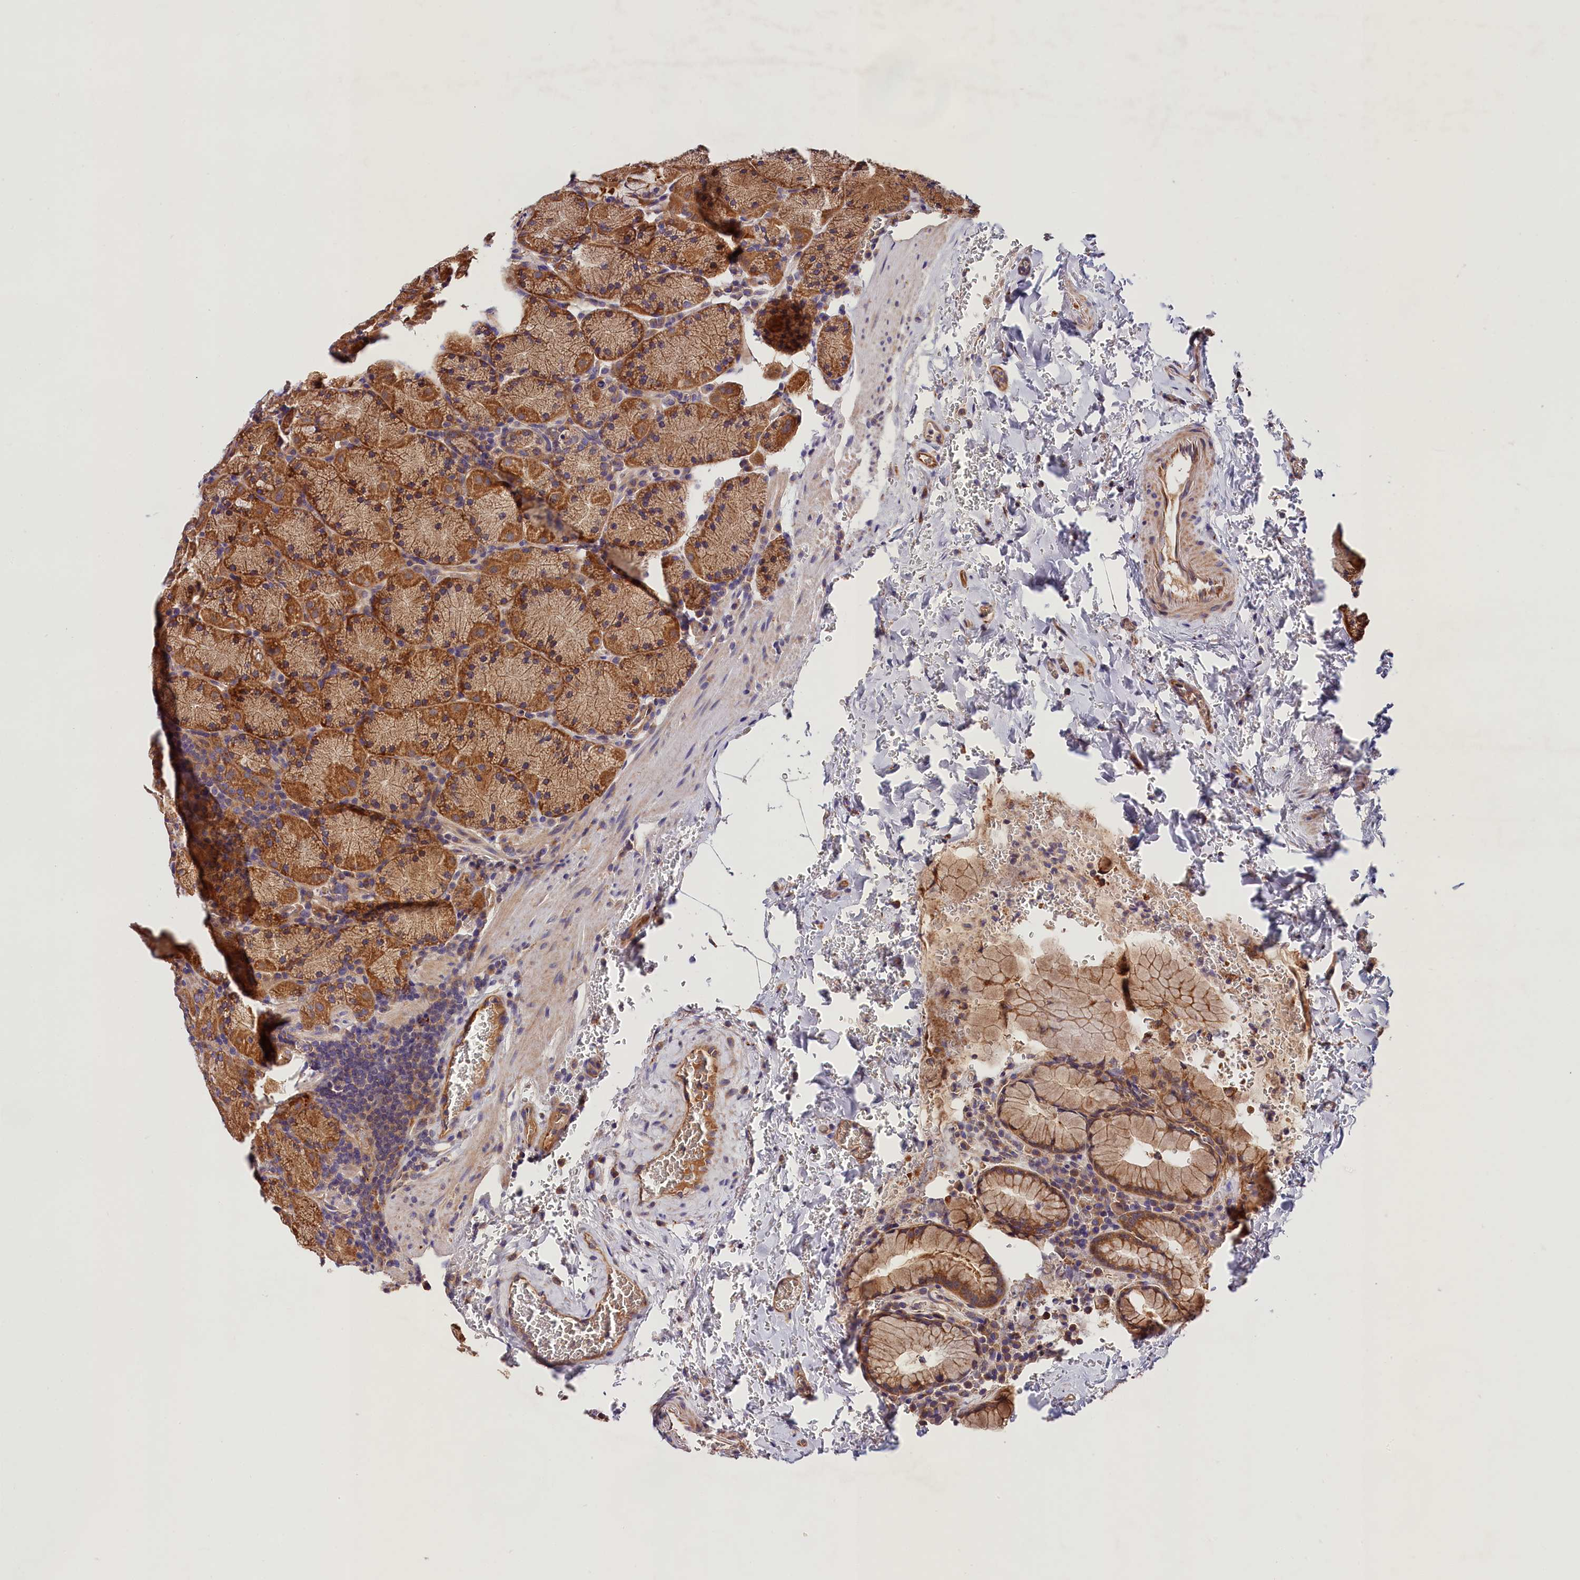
{"staining": {"intensity": "moderate", "quantity": ">75%", "location": "cytoplasmic/membranous"}, "tissue": "stomach", "cell_type": "Glandular cells", "image_type": "normal", "snomed": [{"axis": "morphology", "description": "Normal tissue, NOS"}, {"axis": "topography", "description": "Stomach, upper"}, {"axis": "topography", "description": "Stomach, lower"}], "caption": "IHC image of benign stomach stained for a protein (brown), which demonstrates medium levels of moderate cytoplasmic/membranous positivity in approximately >75% of glandular cells.", "gene": "SPG11", "patient": {"sex": "male", "age": 80}}